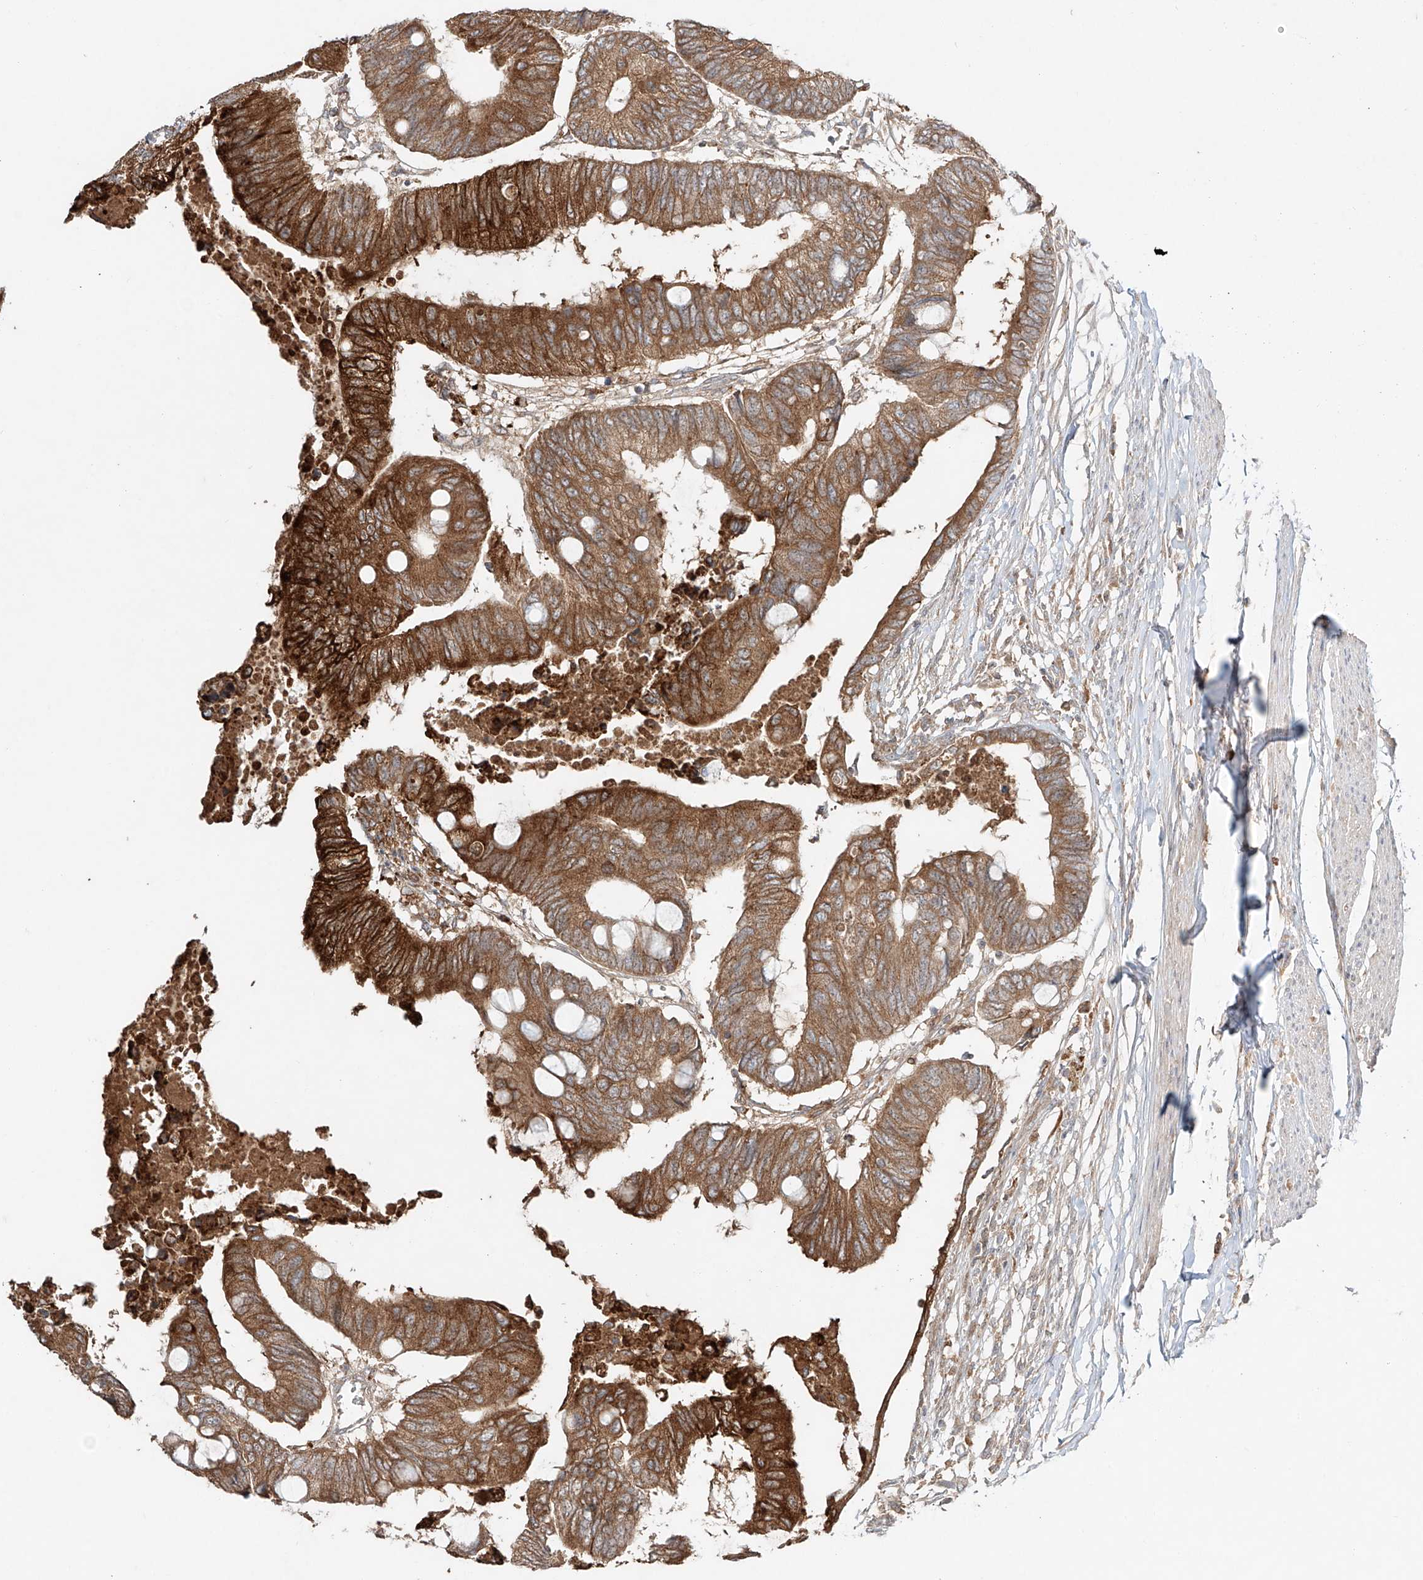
{"staining": {"intensity": "moderate", "quantity": ">75%", "location": "cytoplasmic/membranous"}, "tissue": "colorectal cancer", "cell_type": "Tumor cells", "image_type": "cancer", "snomed": [{"axis": "morphology", "description": "Normal tissue, NOS"}, {"axis": "morphology", "description": "Adenocarcinoma, NOS"}, {"axis": "topography", "description": "Rectum"}, {"axis": "topography", "description": "Peripheral nerve tissue"}], "caption": "Protein expression analysis of colorectal adenocarcinoma demonstrates moderate cytoplasmic/membranous staining in approximately >75% of tumor cells. Using DAB (brown) and hematoxylin (blue) stains, captured at high magnification using brightfield microscopy.", "gene": "ERO1A", "patient": {"sex": "male", "age": 92}}